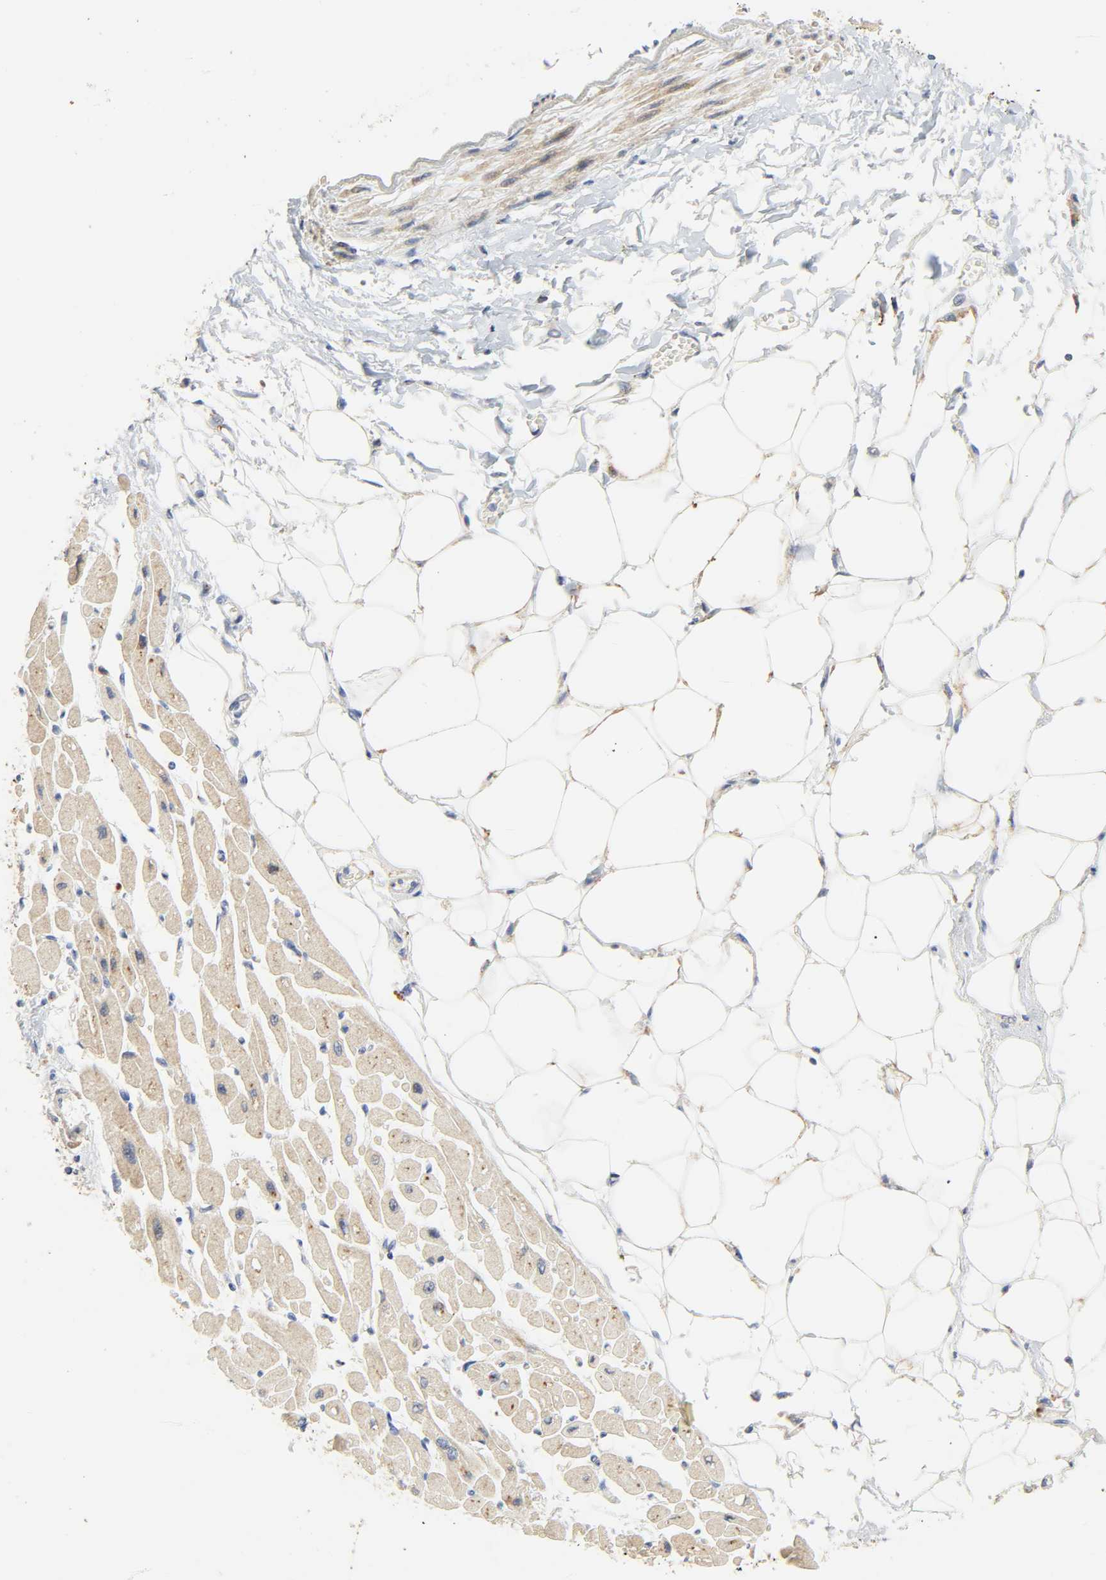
{"staining": {"intensity": "moderate", "quantity": ">75%", "location": "cytoplasmic/membranous"}, "tissue": "heart muscle", "cell_type": "Cardiomyocytes", "image_type": "normal", "snomed": [{"axis": "morphology", "description": "Normal tissue, NOS"}, {"axis": "topography", "description": "Heart"}], "caption": "Immunohistochemistry (IHC) histopathology image of normal human heart muscle stained for a protein (brown), which displays medium levels of moderate cytoplasmic/membranous expression in about >75% of cardiomyocytes.", "gene": "CAMK2A", "patient": {"sex": "female", "age": 54}}